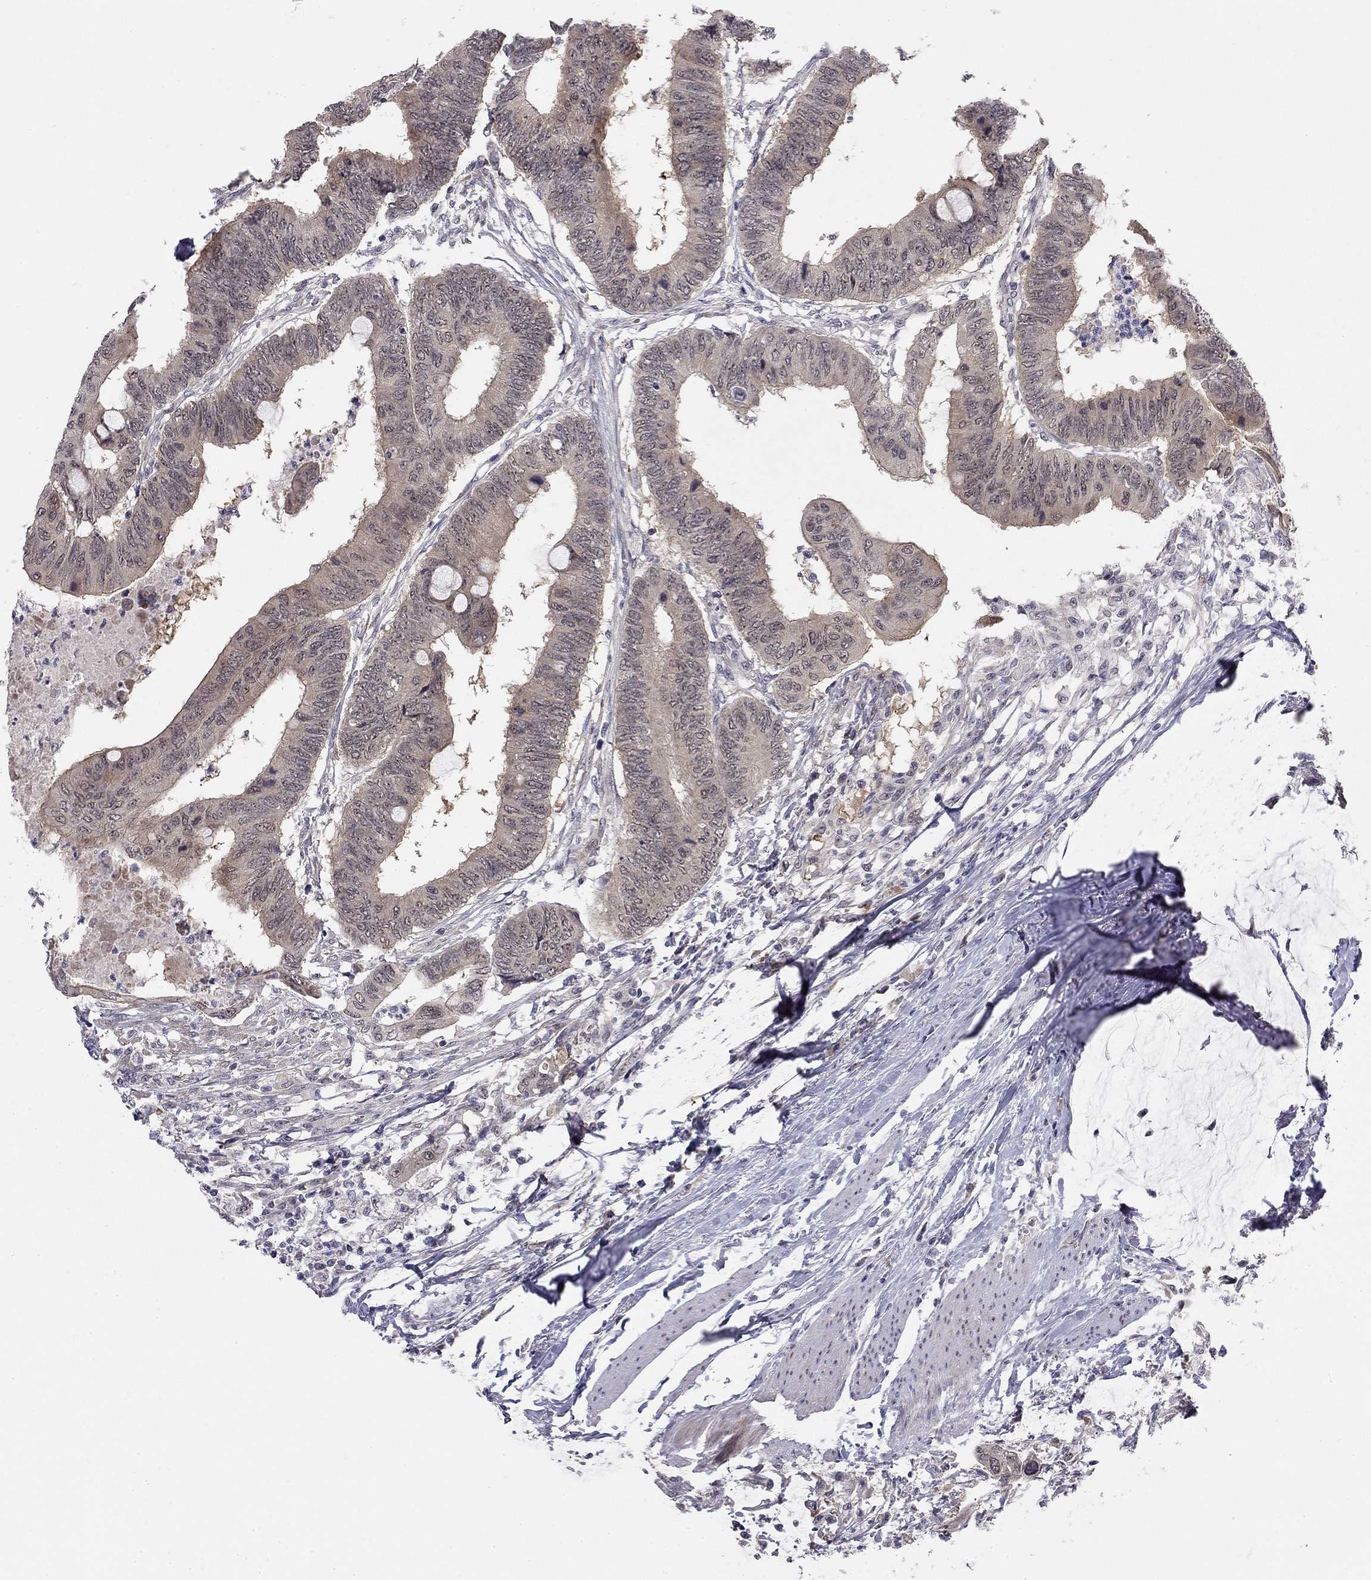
{"staining": {"intensity": "negative", "quantity": "none", "location": "none"}, "tissue": "colorectal cancer", "cell_type": "Tumor cells", "image_type": "cancer", "snomed": [{"axis": "morphology", "description": "Normal tissue, NOS"}, {"axis": "morphology", "description": "Adenocarcinoma, NOS"}, {"axis": "topography", "description": "Rectum"}, {"axis": "topography", "description": "Peripheral nerve tissue"}], "caption": "There is no significant staining in tumor cells of colorectal cancer (adenocarcinoma).", "gene": "STXBP6", "patient": {"sex": "male", "age": 92}}